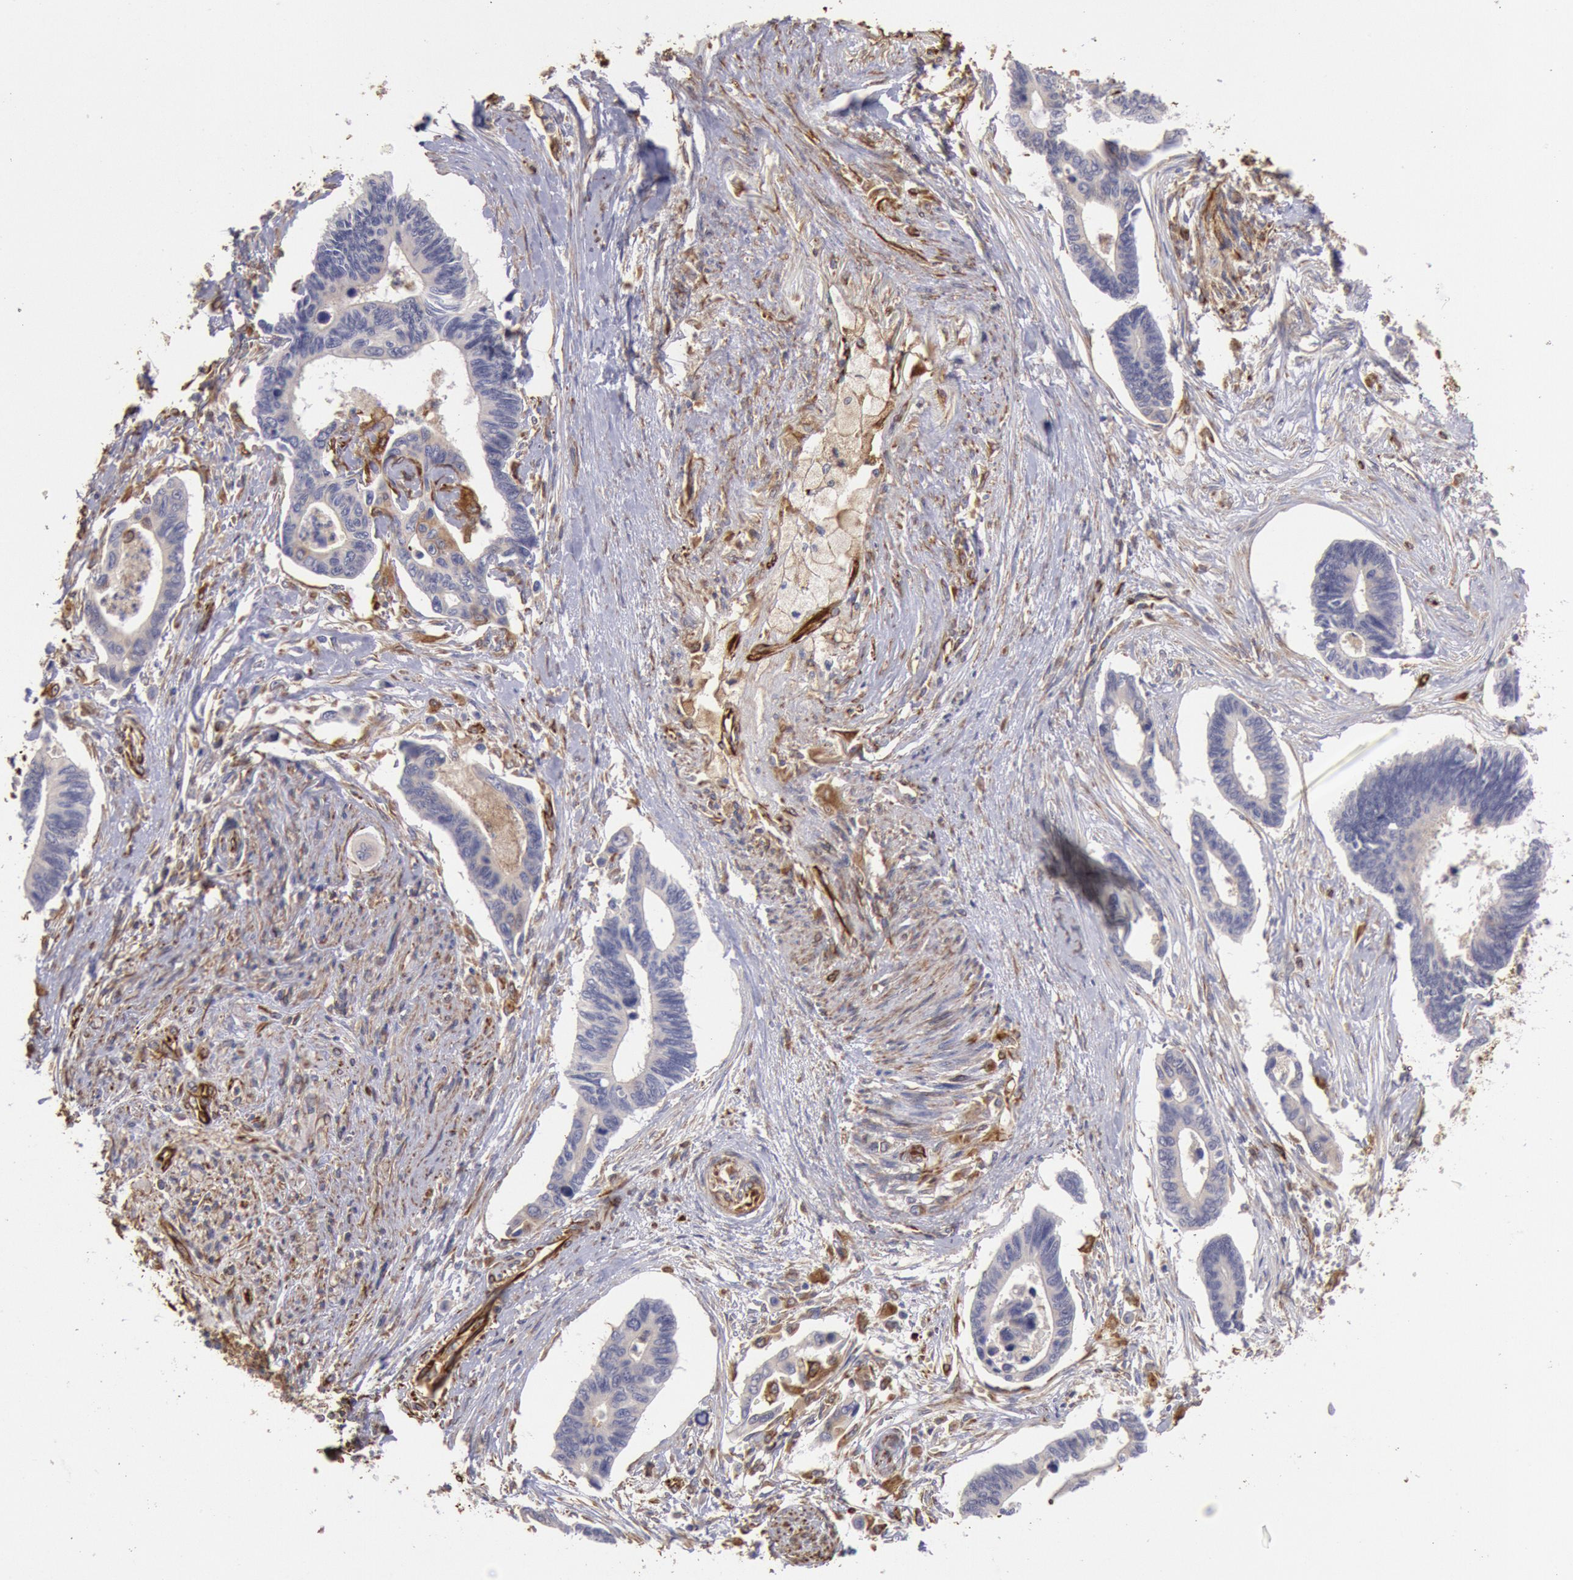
{"staining": {"intensity": "negative", "quantity": "none", "location": "none"}, "tissue": "pancreatic cancer", "cell_type": "Tumor cells", "image_type": "cancer", "snomed": [{"axis": "morphology", "description": "Adenocarcinoma, NOS"}, {"axis": "topography", "description": "Pancreas"}], "caption": "IHC of adenocarcinoma (pancreatic) reveals no expression in tumor cells.", "gene": "RNF139", "patient": {"sex": "female", "age": 70}}